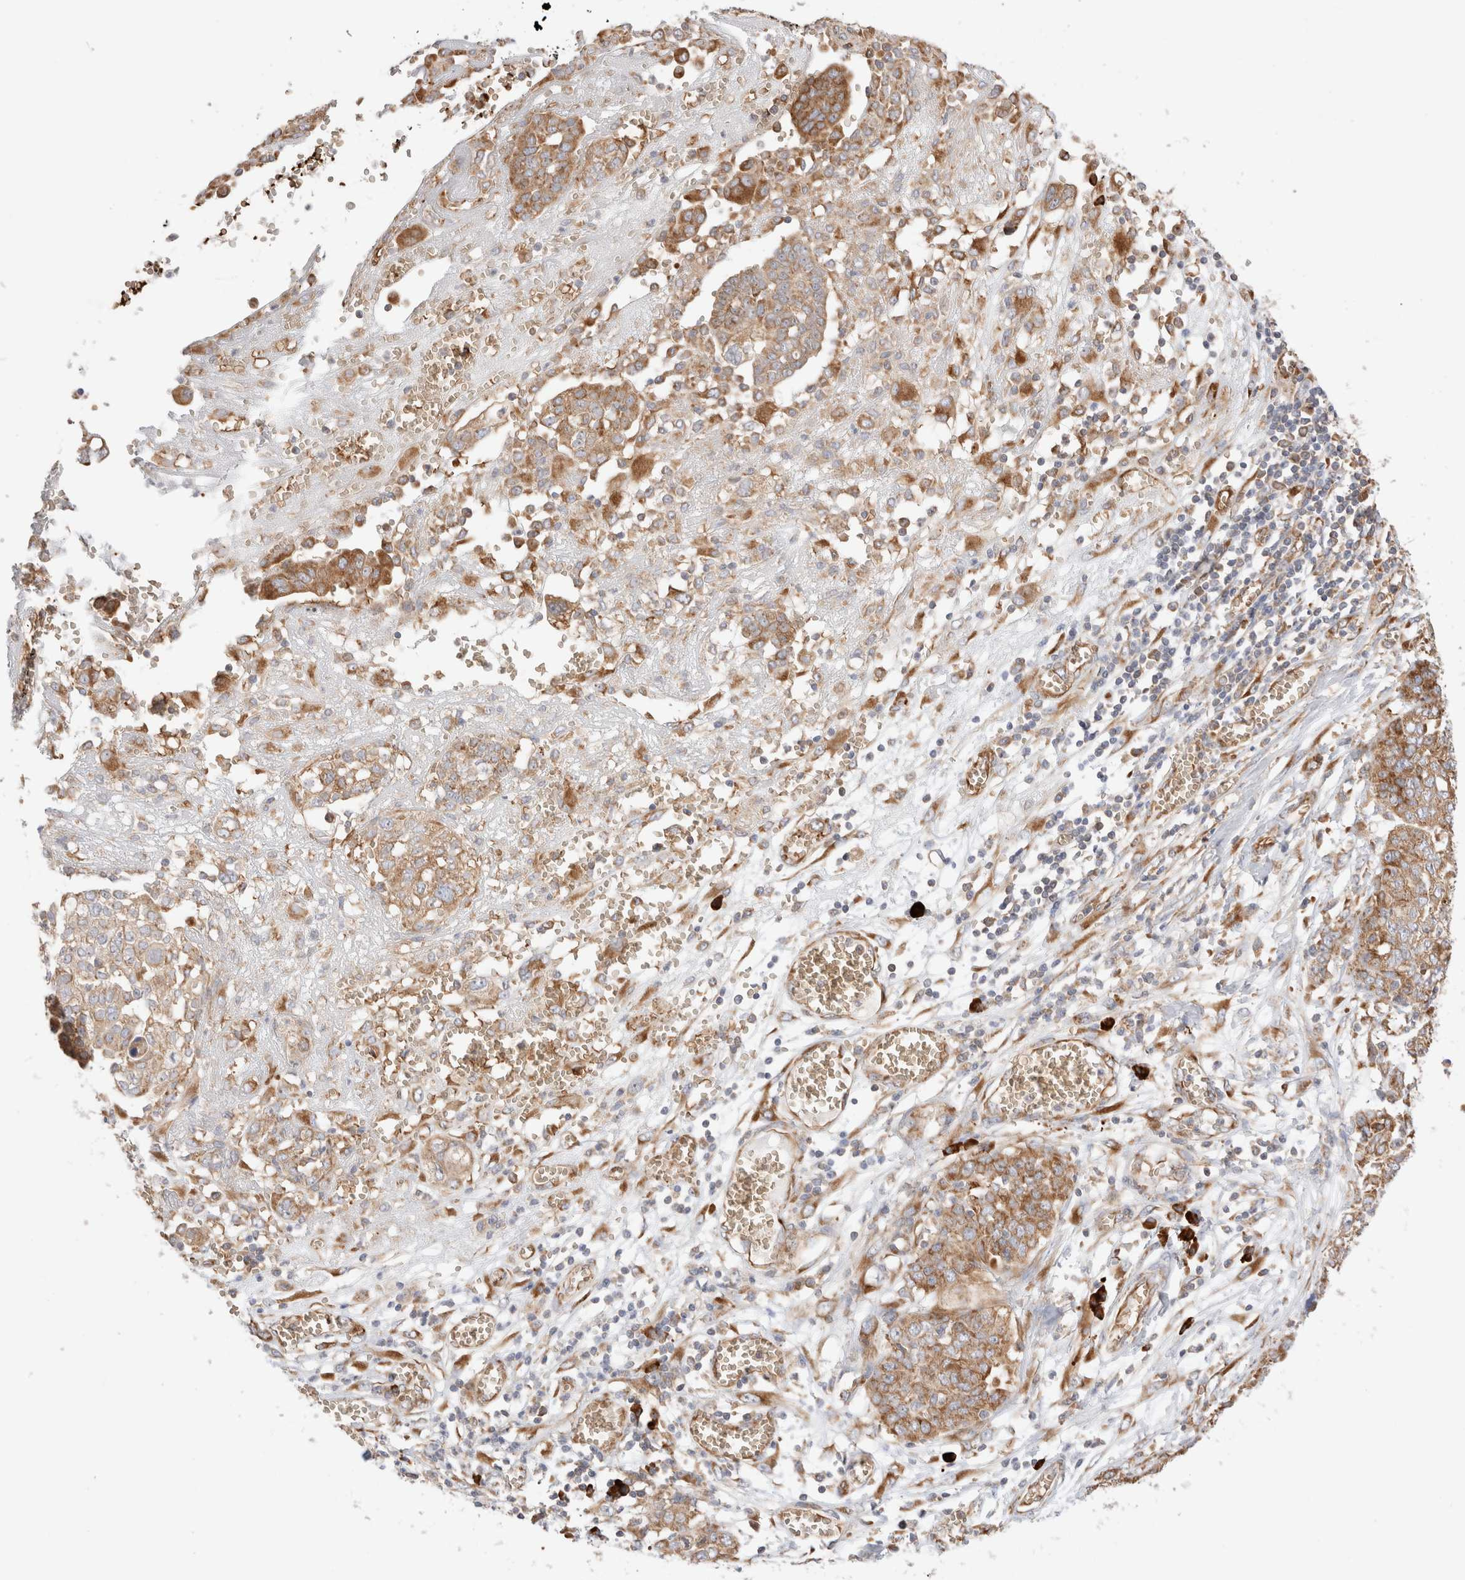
{"staining": {"intensity": "moderate", "quantity": ">75%", "location": "cytoplasmic/membranous"}, "tissue": "ovarian cancer", "cell_type": "Tumor cells", "image_type": "cancer", "snomed": [{"axis": "morphology", "description": "Cystadenocarcinoma, serous, NOS"}, {"axis": "topography", "description": "Soft tissue"}, {"axis": "topography", "description": "Ovary"}], "caption": "Immunohistochemical staining of human ovarian serous cystadenocarcinoma shows medium levels of moderate cytoplasmic/membranous protein staining in about >75% of tumor cells. (brown staining indicates protein expression, while blue staining denotes nuclei).", "gene": "UTS2B", "patient": {"sex": "female", "age": 57}}